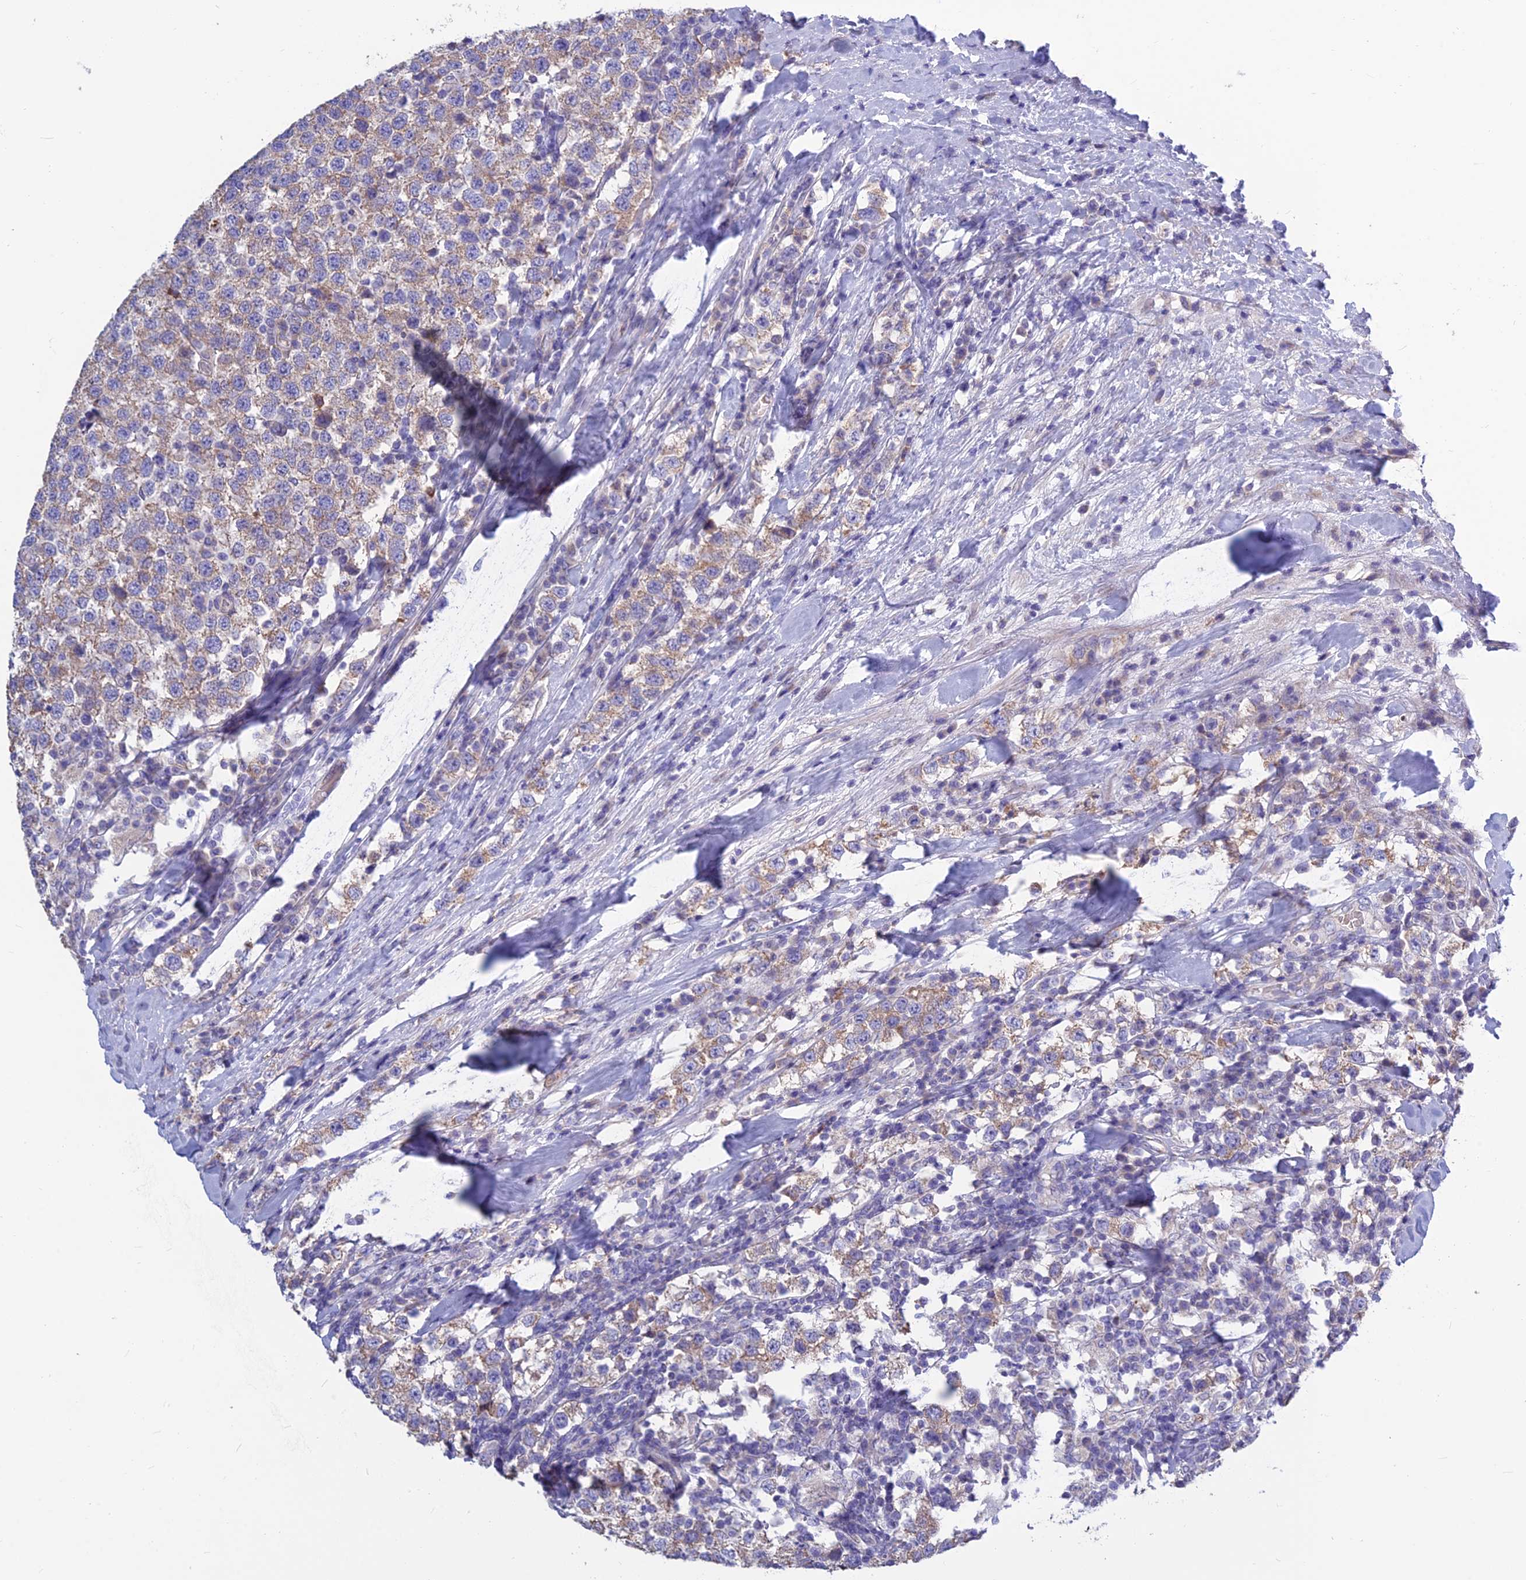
{"staining": {"intensity": "moderate", "quantity": "25%-75%", "location": "cytoplasmic/membranous"}, "tissue": "testis cancer", "cell_type": "Tumor cells", "image_type": "cancer", "snomed": [{"axis": "morphology", "description": "Seminoma, NOS"}, {"axis": "topography", "description": "Testis"}], "caption": "Protein analysis of testis seminoma tissue reveals moderate cytoplasmic/membranous expression in about 25%-75% of tumor cells. The staining is performed using DAB (3,3'-diaminobenzidine) brown chromogen to label protein expression. The nuclei are counter-stained blue using hematoxylin.", "gene": "BHMT2", "patient": {"sex": "male", "age": 34}}